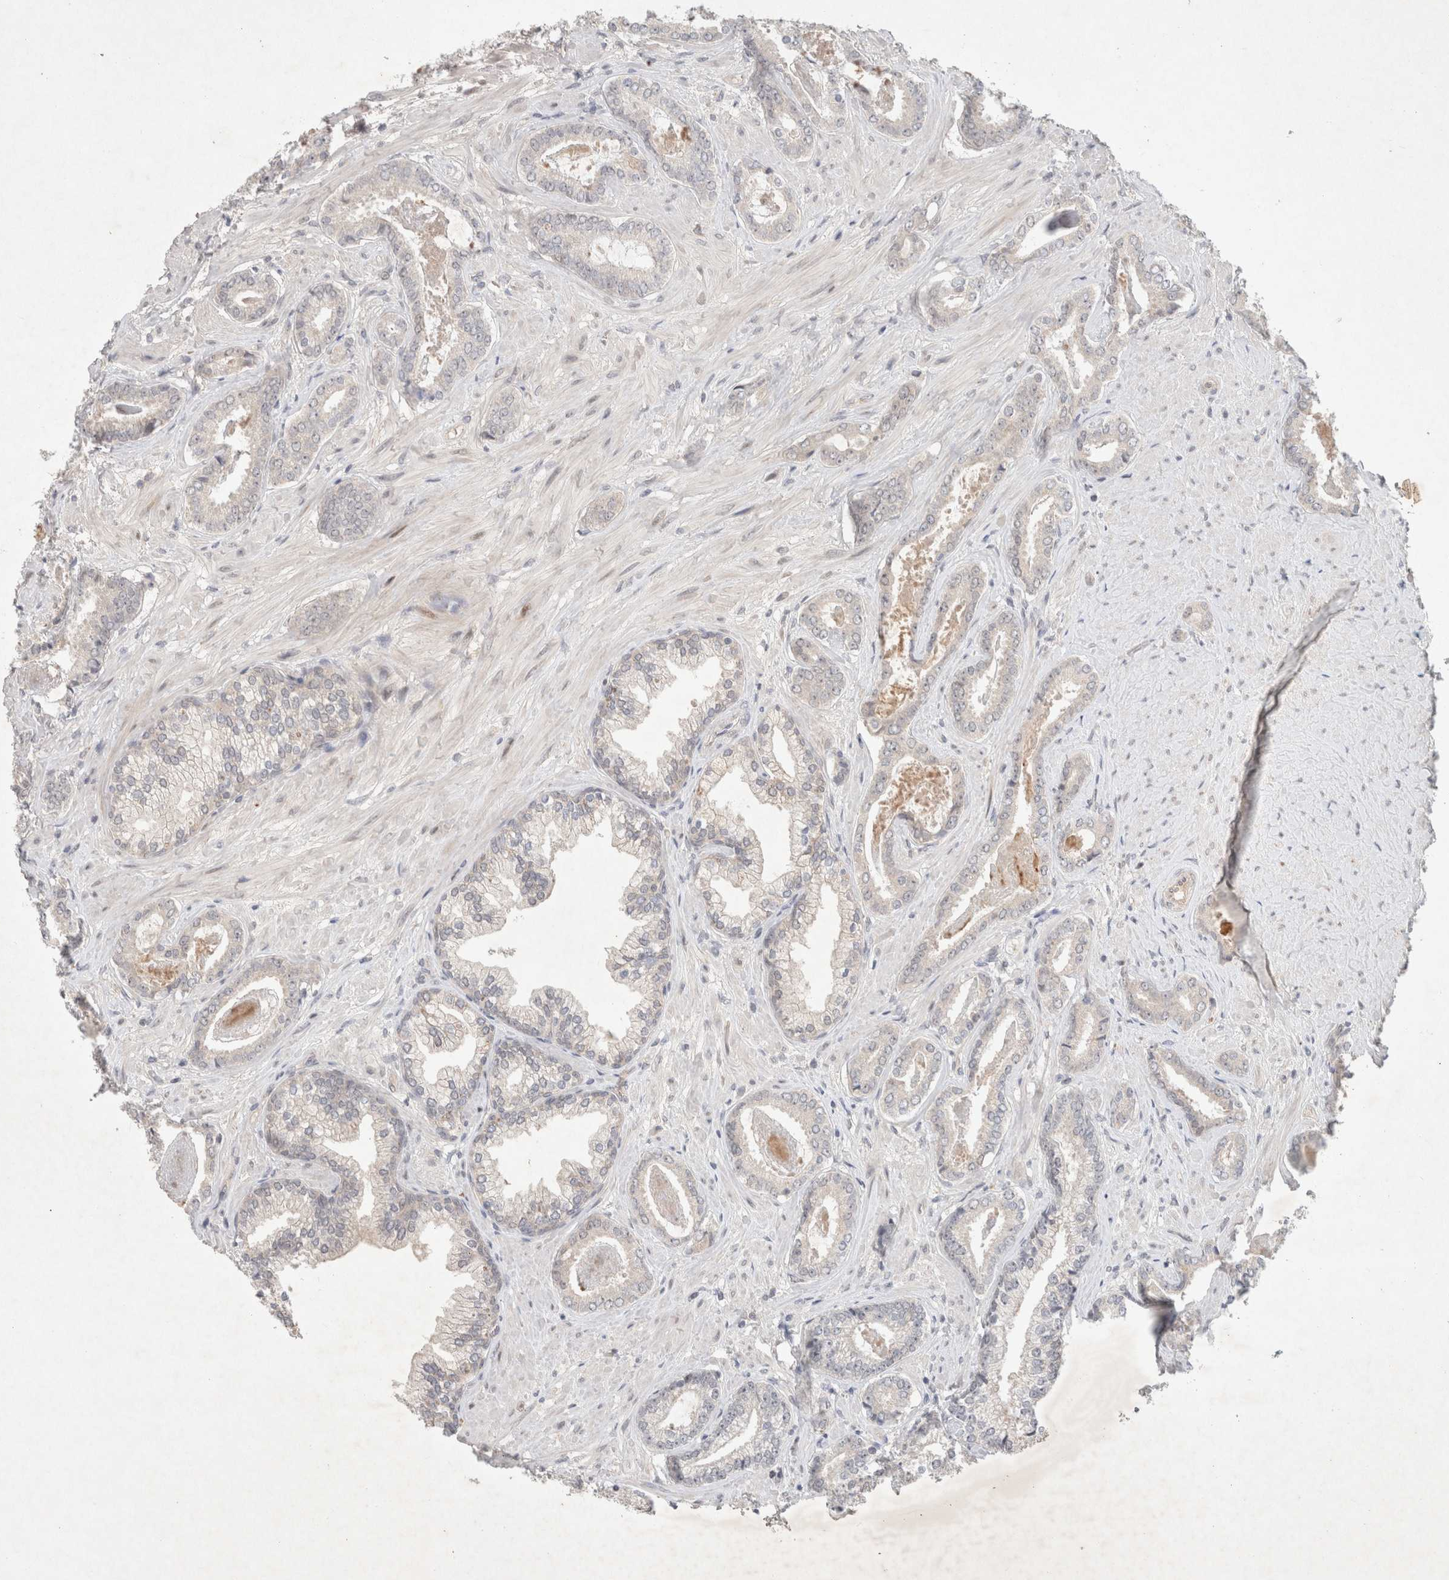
{"staining": {"intensity": "weak", "quantity": "<25%", "location": "cytoplasmic/membranous"}, "tissue": "prostate cancer", "cell_type": "Tumor cells", "image_type": "cancer", "snomed": [{"axis": "morphology", "description": "Adenocarcinoma, Low grade"}, {"axis": "topography", "description": "Prostate"}], "caption": "IHC of human prostate low-grade adenocarcinoma displays no positivity in tumor cells.", "gene": "RASAL2", "patient": {"sex": "male", "age": 71}}